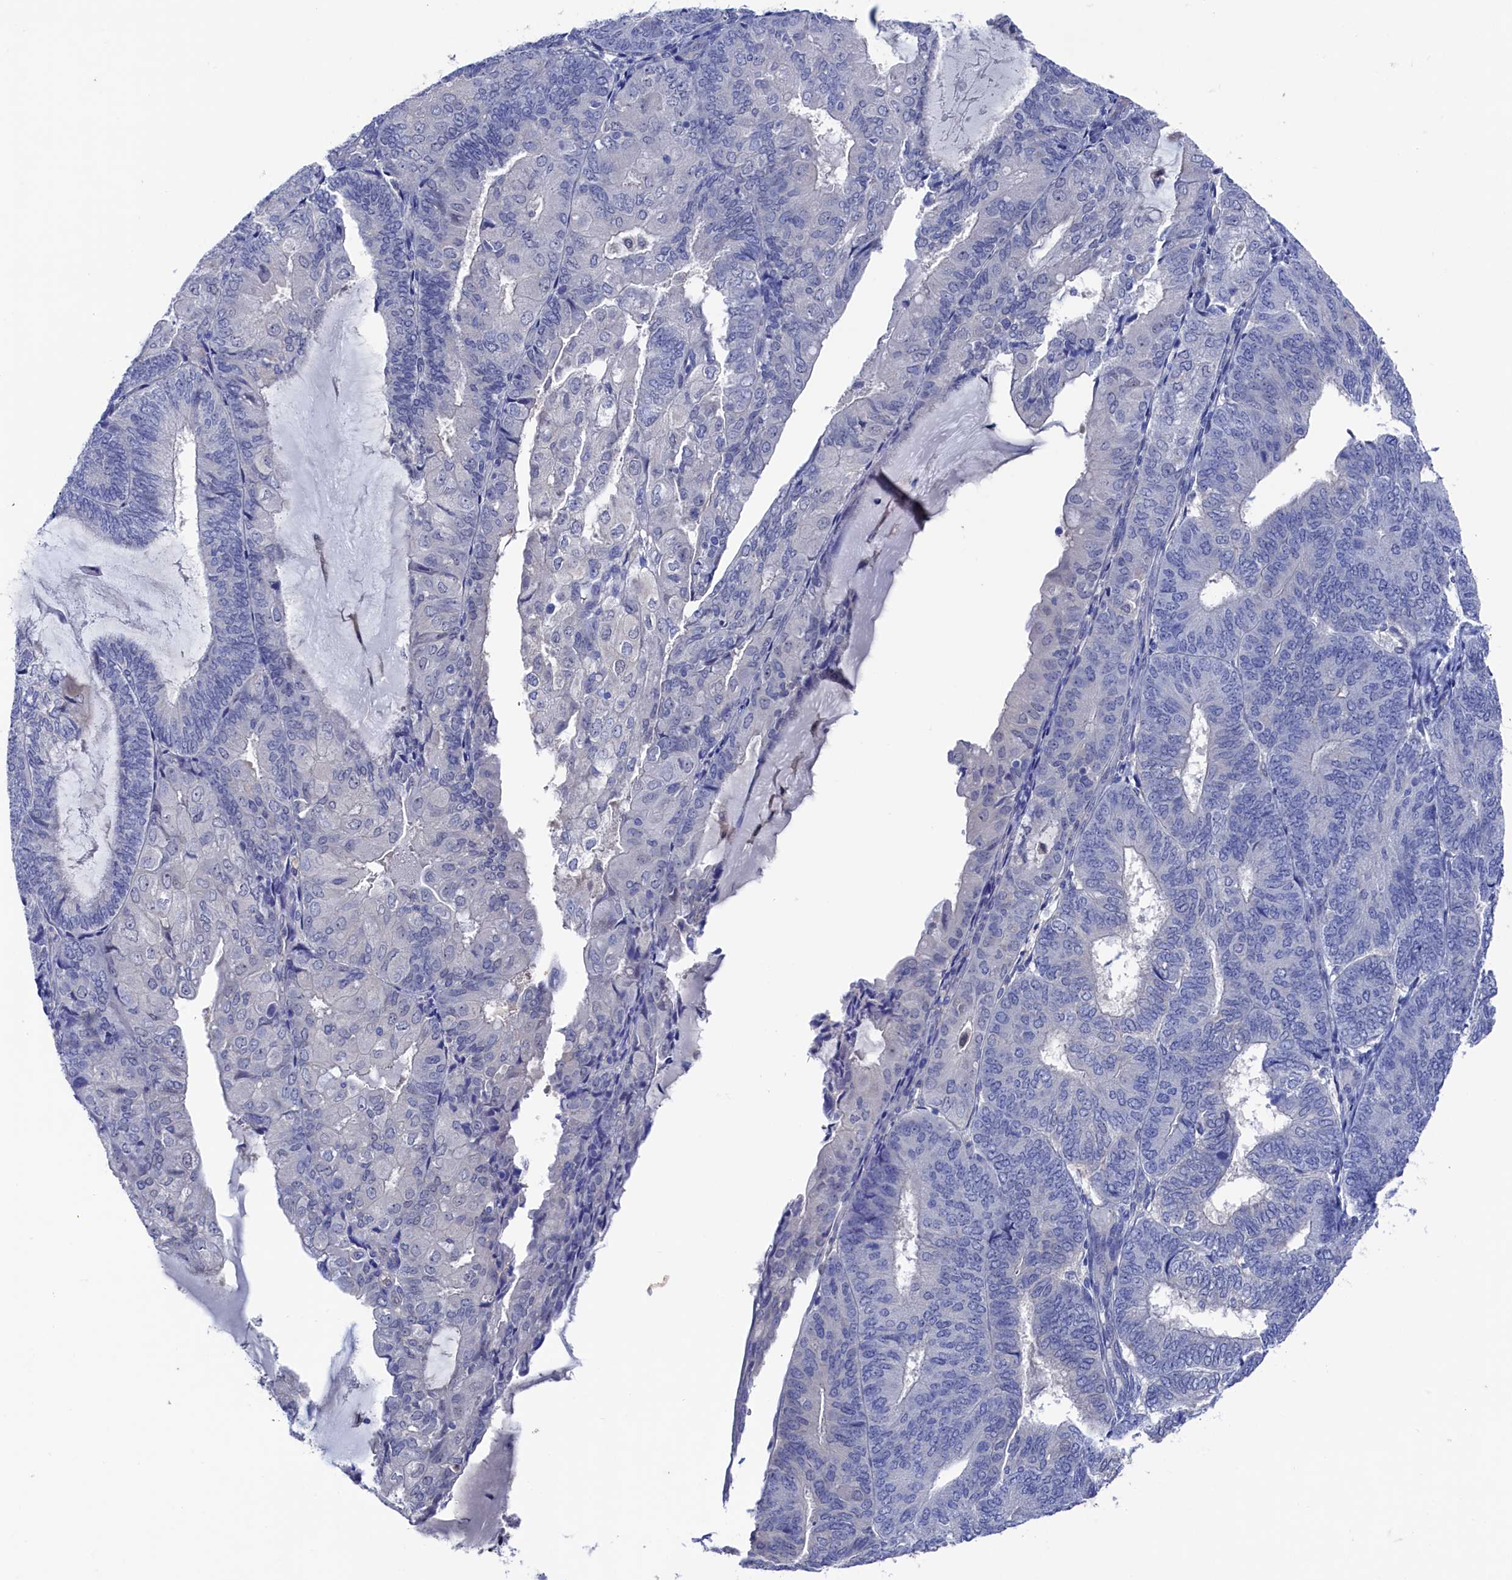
{"staining": {"intensity": "negative", "quantity": "none", "location": "none"}, "tissue": "endometrial cancer", "cell_type": "Tumor cells", "image_type": "cancer", "snomed": [{"axis": "morphology", "description": "Adenocarcinoma, NOS"}, {"axis": "topography", "description": "Endometrium"}], "caption": "The photomicrograph shows no staining of tumor cells in adenocarcinoma (endometrial). (DAB (3,3'-diaminobenzidine) IHC, high magnification).", "gene": "RNH1", "patient": {"sex": "female", "age": 81}}